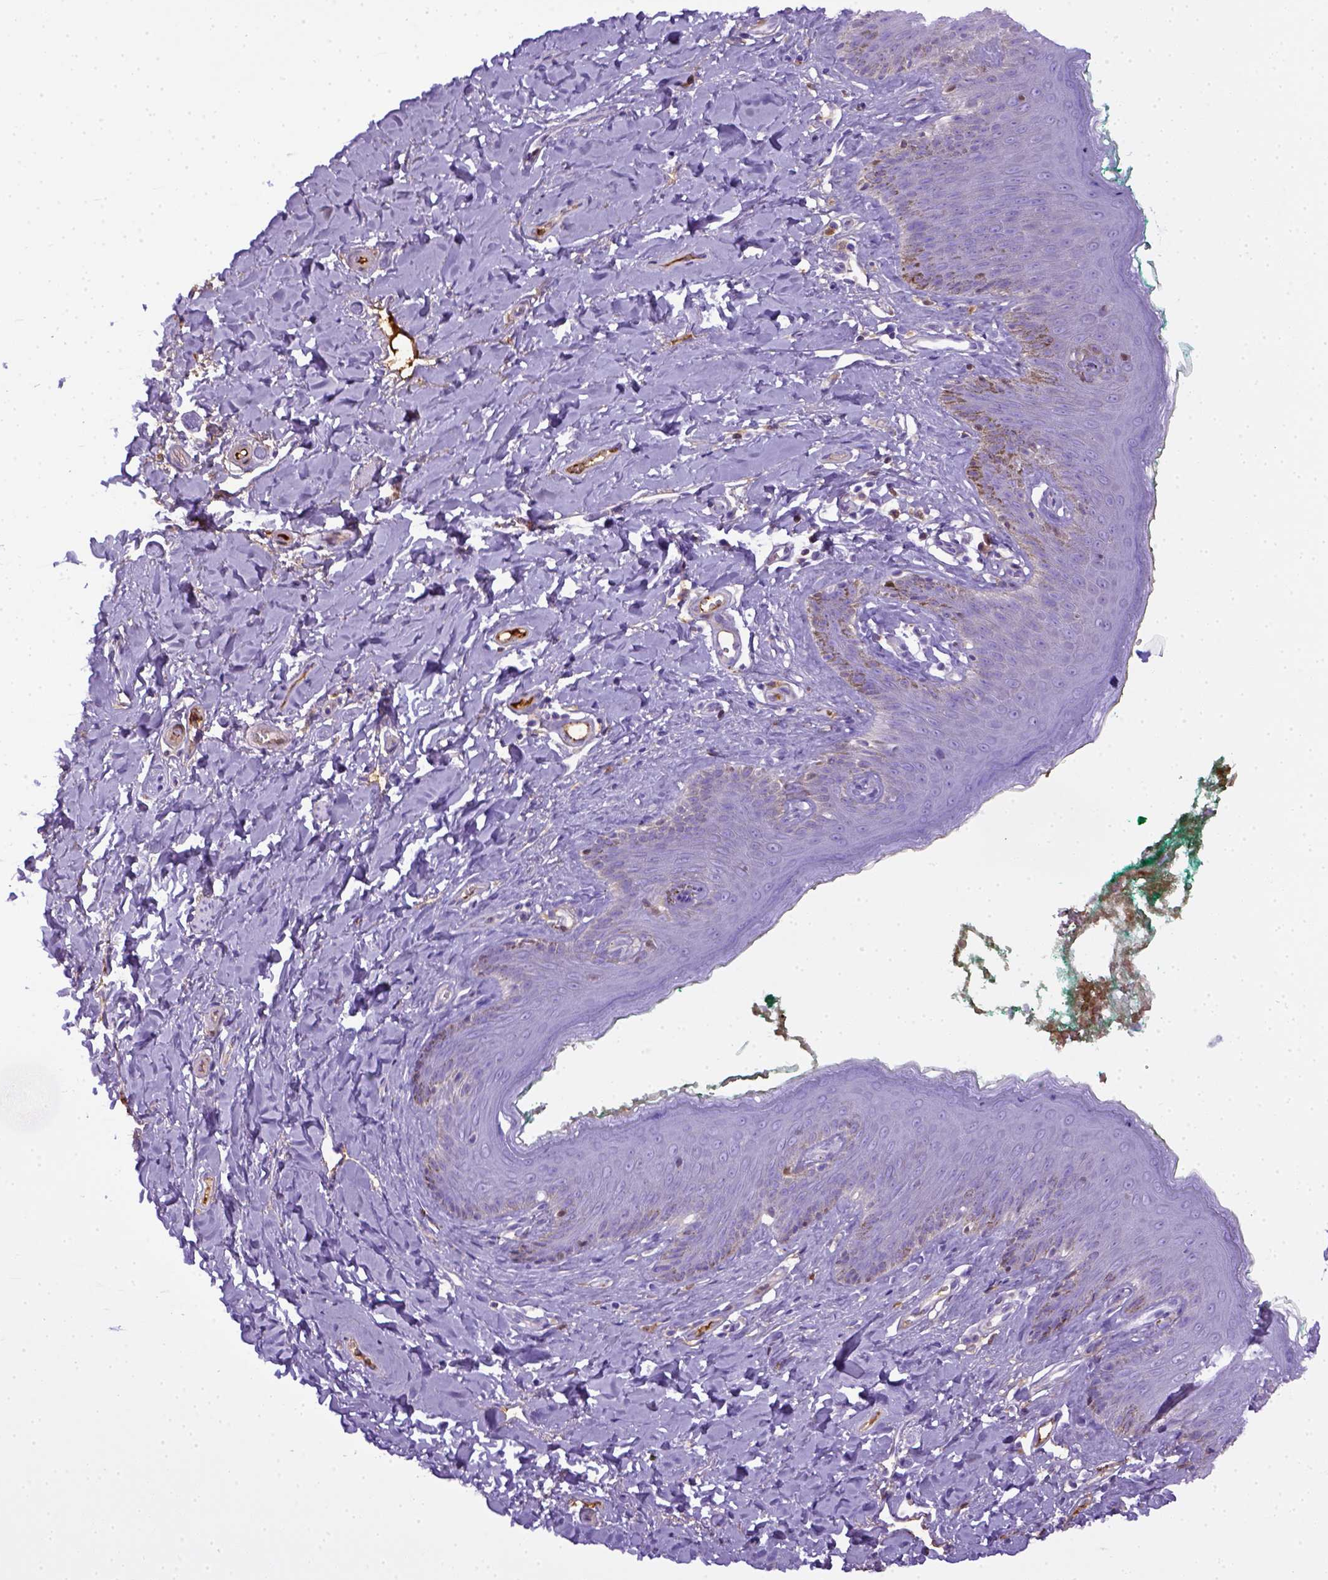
{"staining": {"intensity": "weak", "quantity": "<25%", "location": "cytoplasmic/membranous"}, "tissue": "skin", "cell_type": "Epidermal cells", "image_type": "normal", "snomed": [{"axis": "morphology", "description": "Normal tissue, NOS"}, {"axis": "topography", "description": "Vulva"}], "caption": "Image shows no significant protein staining in epidermal cells of benign skin. (Stains: DAB immunohistochemistry (IHC) with hematoxylin counter stain, Microscopy: brightfield microscopy at high magnification).", "gene": "ITIH4", "patient": {"sex": "female", "age": 66}}